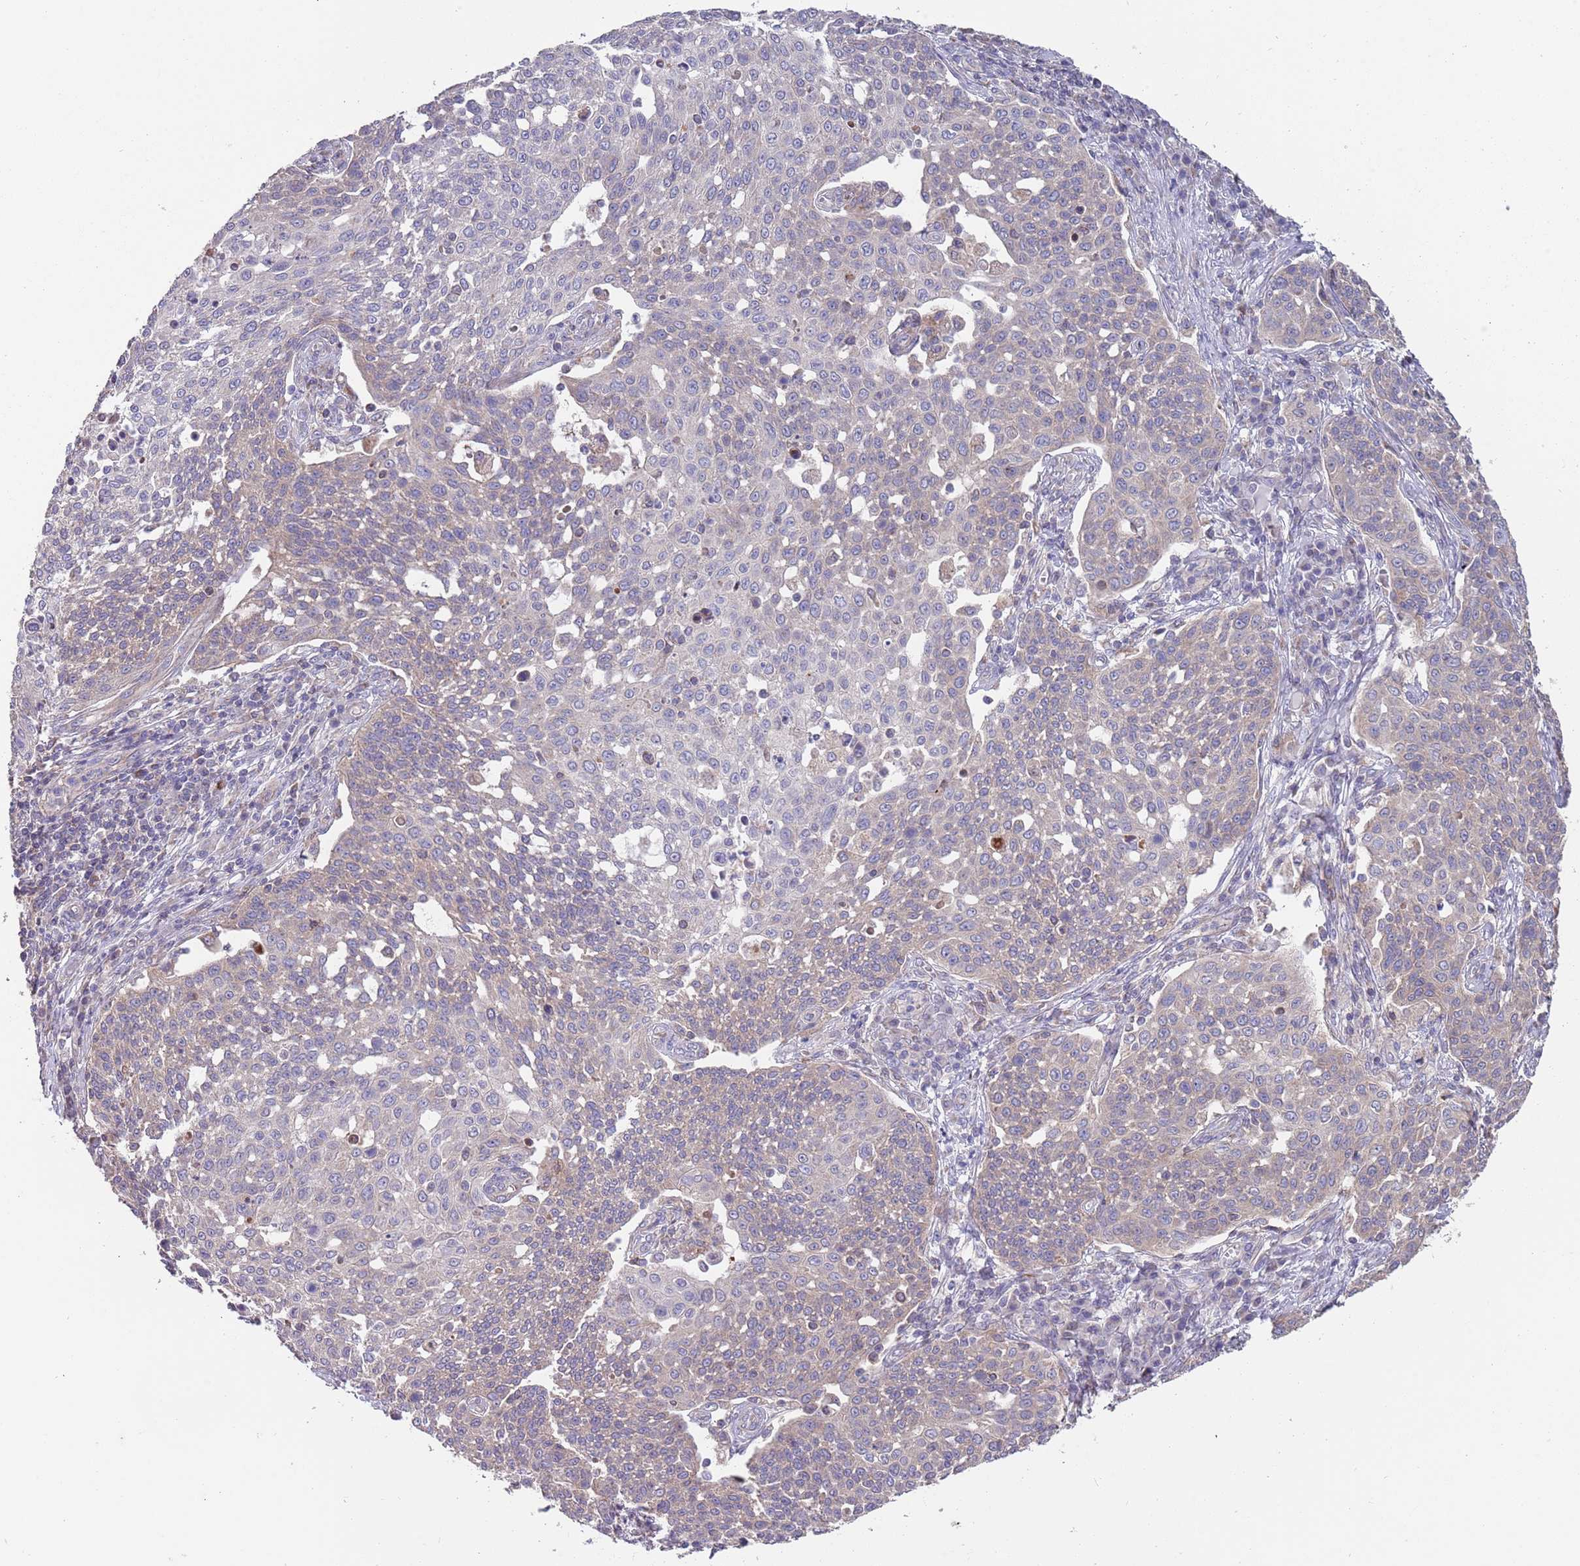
{"staining": {"intensity": "weak", "quantity": "<25%", "location": "cytoplasmic/membranous"}, "tissue": "cervical cancer", "cell_type": "Tumor cells", "image_type": "cancer", "snomed": [{"axis": "morphology", "description": "Squamous cell carcinoma, NOS"}, {"axis": "topography", "description": "Cervix"}], "caption": "Human squamous cell carcinoma (cervical) stained for a protein using IHC reveals no staining in tumor cells.", "gene": "ABCC10", "patient": {"sex": "female", "age": 34}}